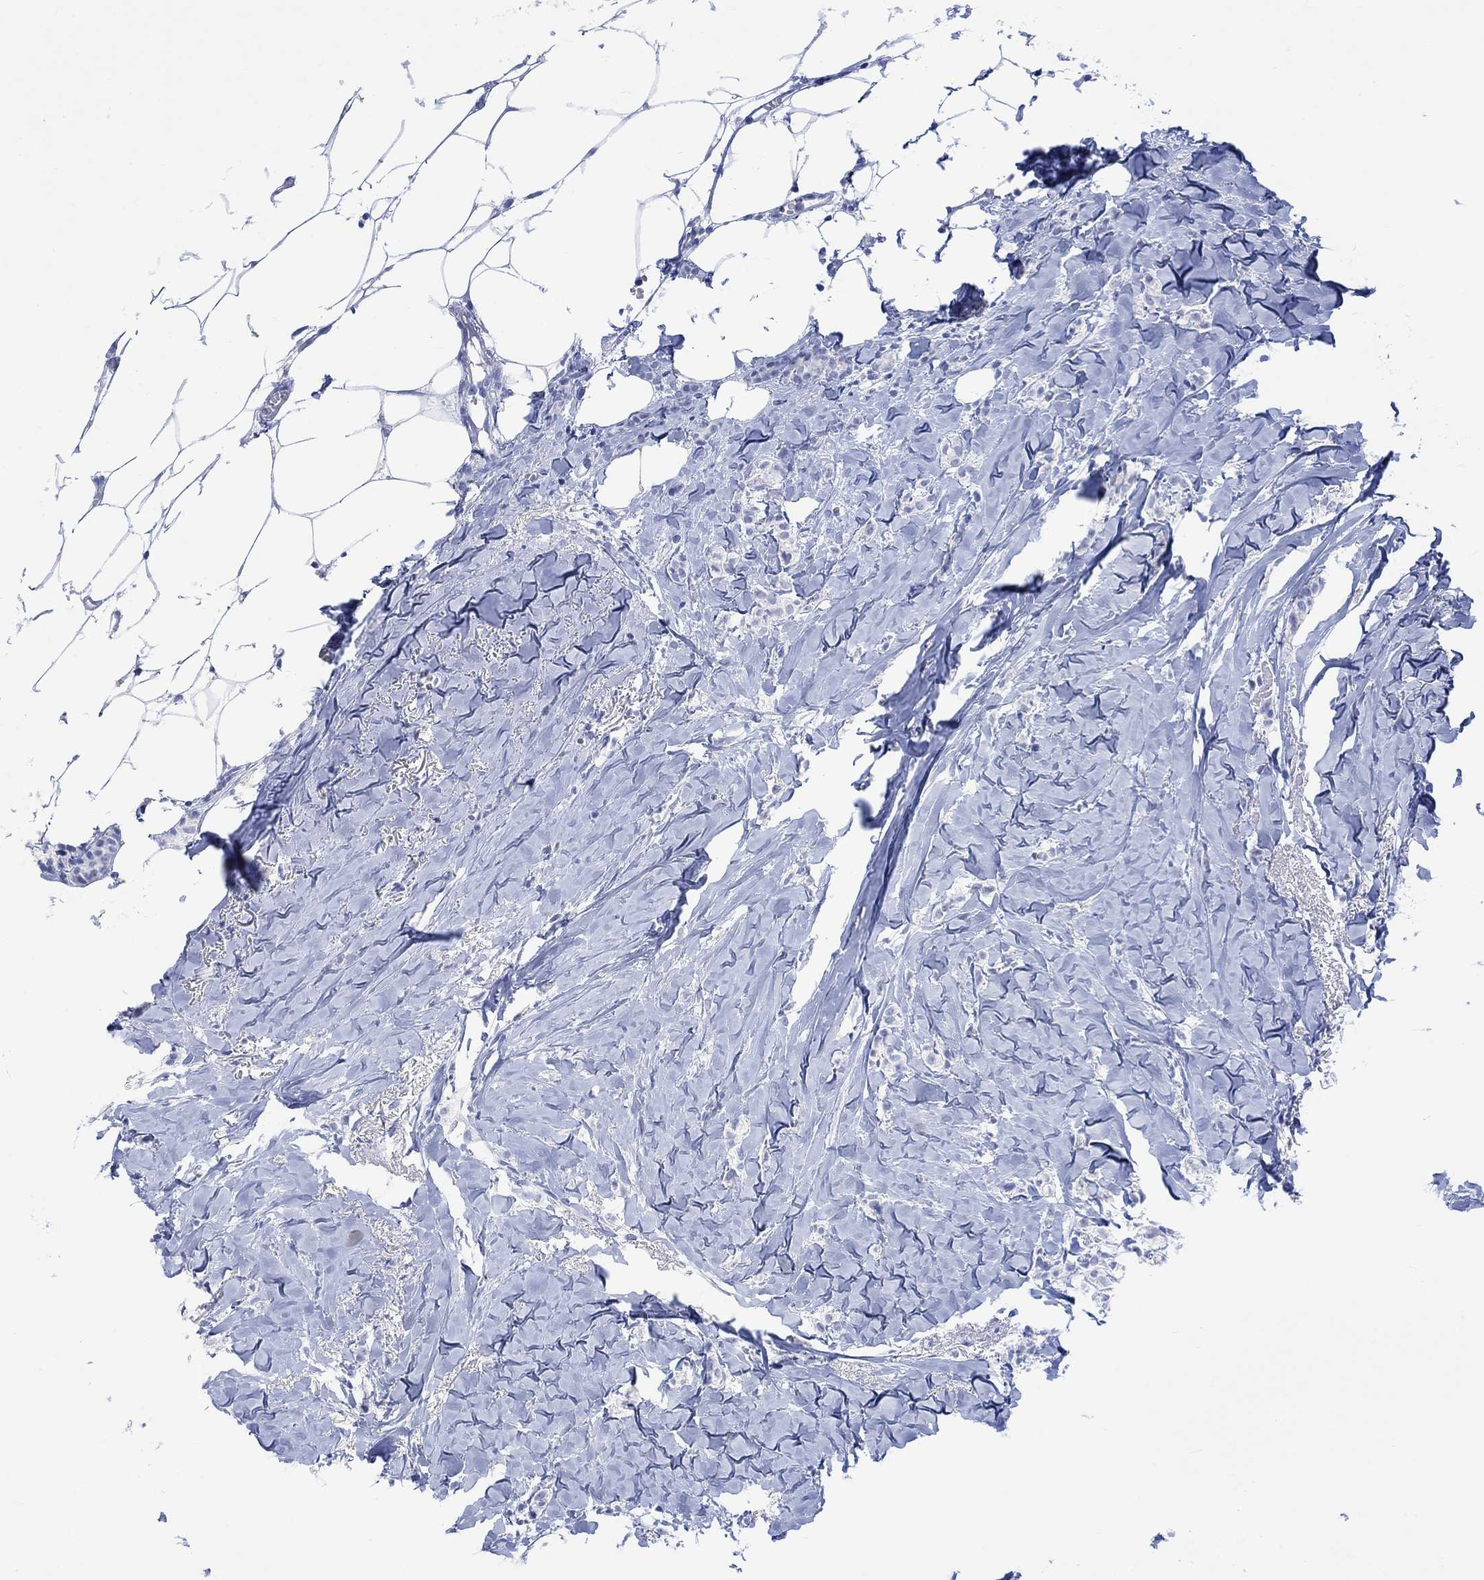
{"staining": {"intensity": "negative", "quantity": "none", "location": "none"}, "tissue": "breast cancer", "cell_type": "Tumor cells", "image_type": "cancer", "snomed": [{"axis": "morphology", "description": "Duct carcinoma"}, {"axis": "topography", "description": "Breast"}], "caption": "The immunohistochemistry photomicrograph has no significant positivity in tumor cells of breast cancer tissue.", "gene": "CALCA", "patient": {"sex": "female", "age": 85}}